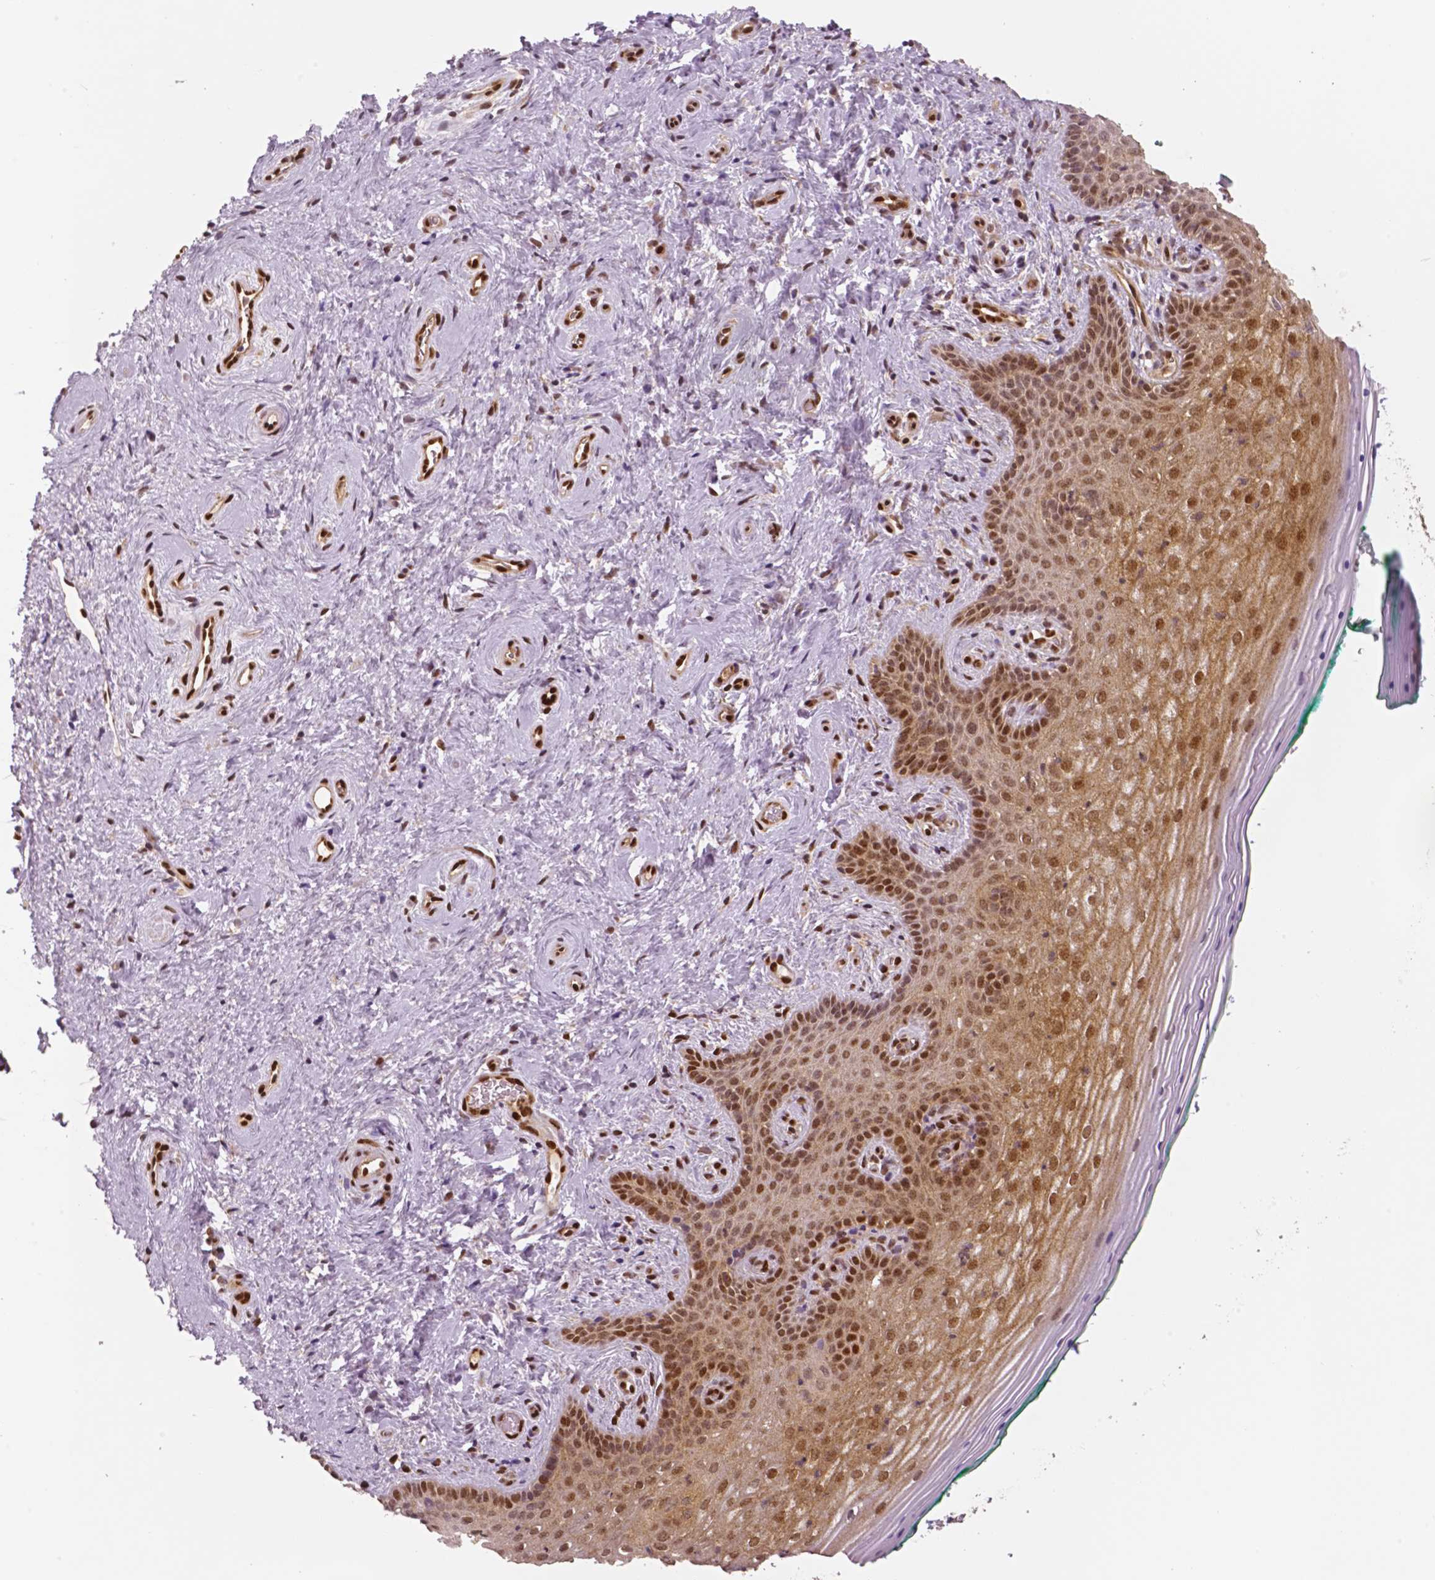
{"staining": {"intensity": "moderate", "quantity": ">75%", "location": "cytoplasmic/membranous,nuclear"}, "tissue": "vagina", "cell_type": "Squamous epithelial cells", "image_type": "normal", "snomed": [{"axis": "morphology", "description": "Normal tissue, NOS"}, {"axis": "topography", "description": "Vagina"}], "caption": "Immunohistochemistry of benign human vagina reveals medium levels of moderate cytoplasmic/membranous,nuclear staining in approximately >75% of squamous epithelial cells.", "gene": "STAT3", "patient": {"sex": "female", "age": 45}}